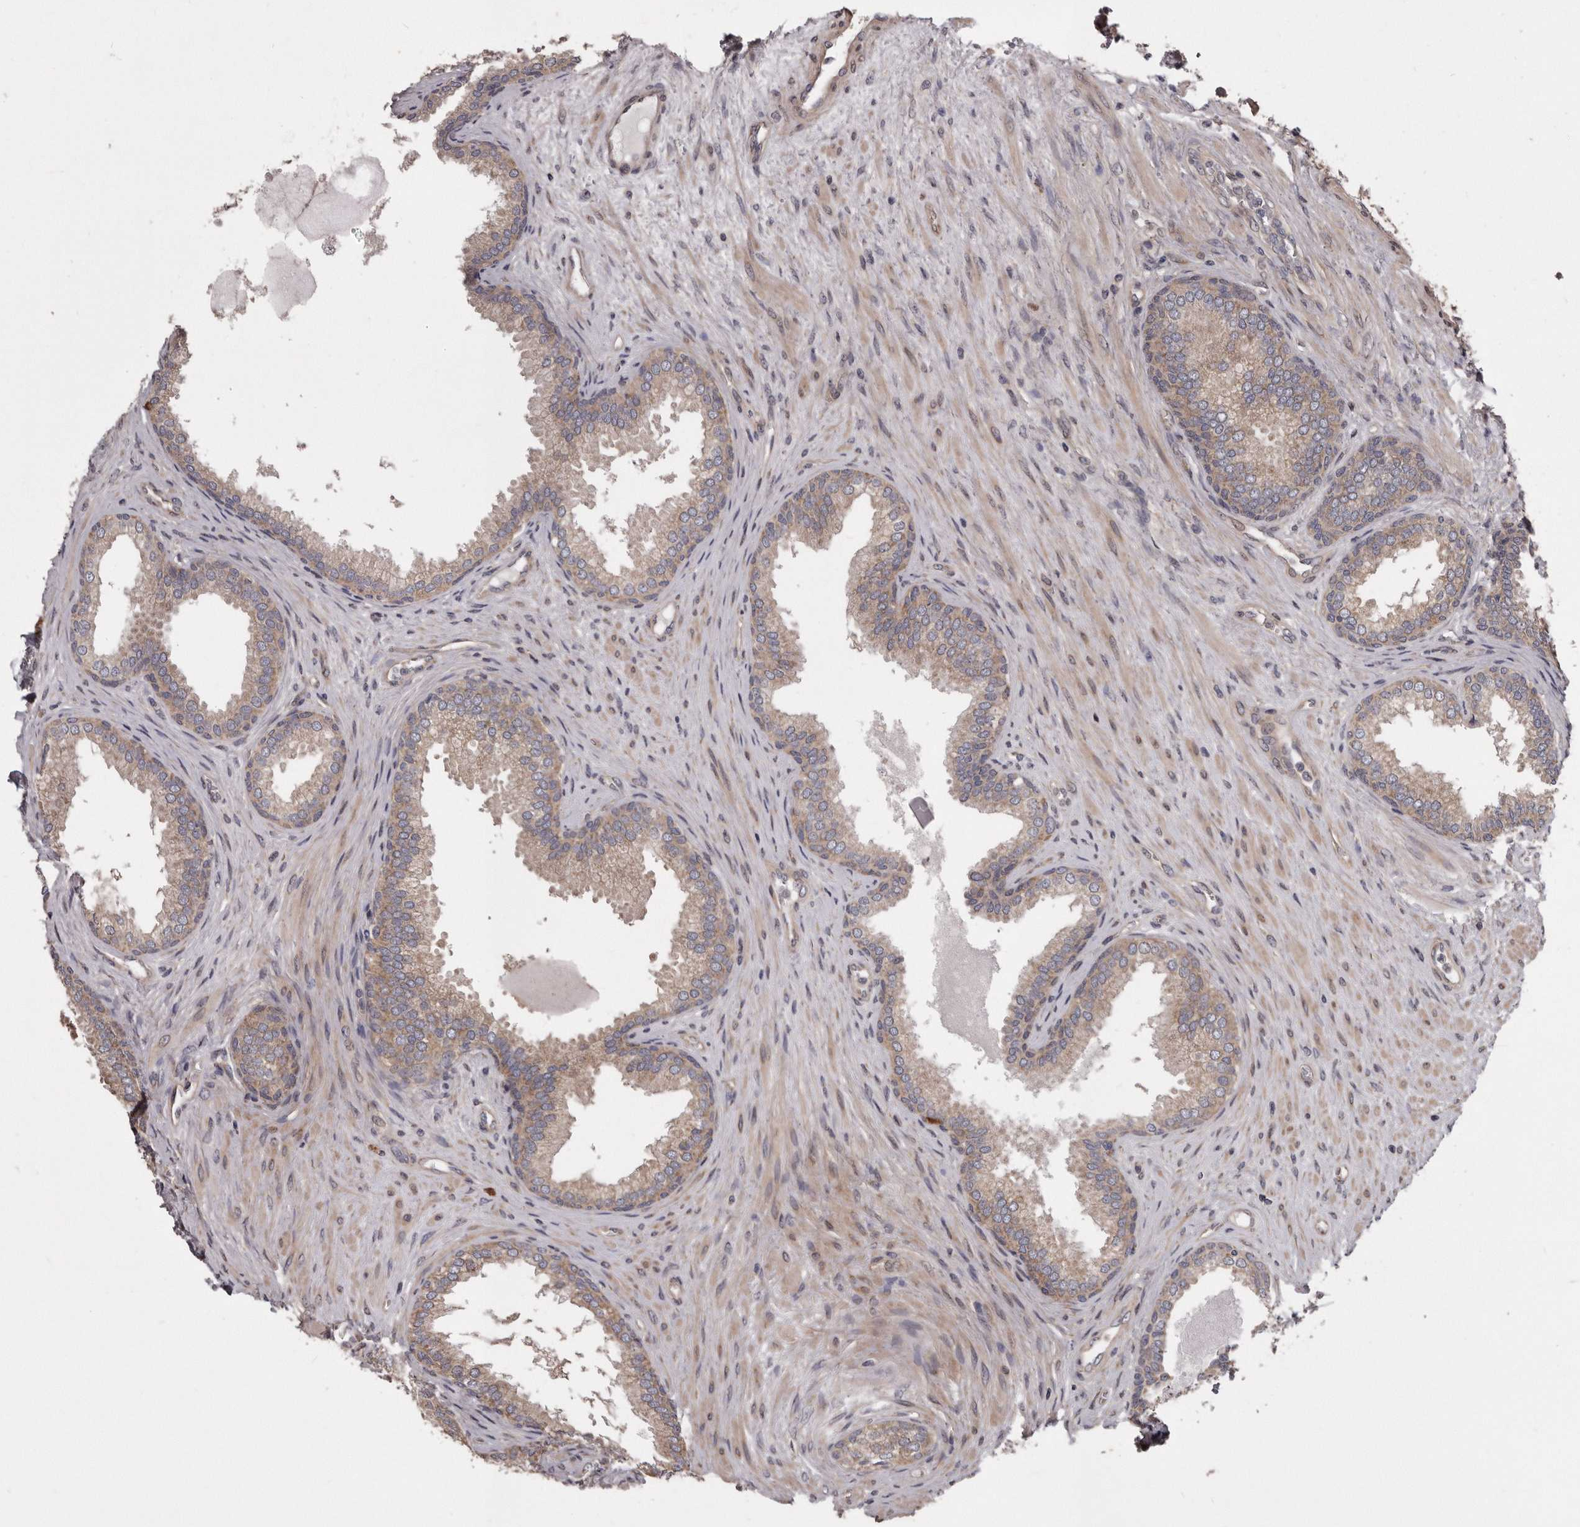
{"staining": {"intensity": "moderate", "quantity": ">75%", "location": "cytoplasmic/membranous"}, "tissue": "prostate", "cell_type": "Glandular cells", "image_type": "normal", "snomed": [{"axis": "morphology", "description": "Normal tissue, NOS"}, {"axis": "topography", "description": "Prostate"}], "caption": "Brown immunohistochemical staining in benign human prostate shows moderate cytoplasmic/membranous expression in about >75% of glandular cells. Nuclei are stained in blue.", "gene": "ARMCX1", "patient": {"sex": "male", "age": 76}}